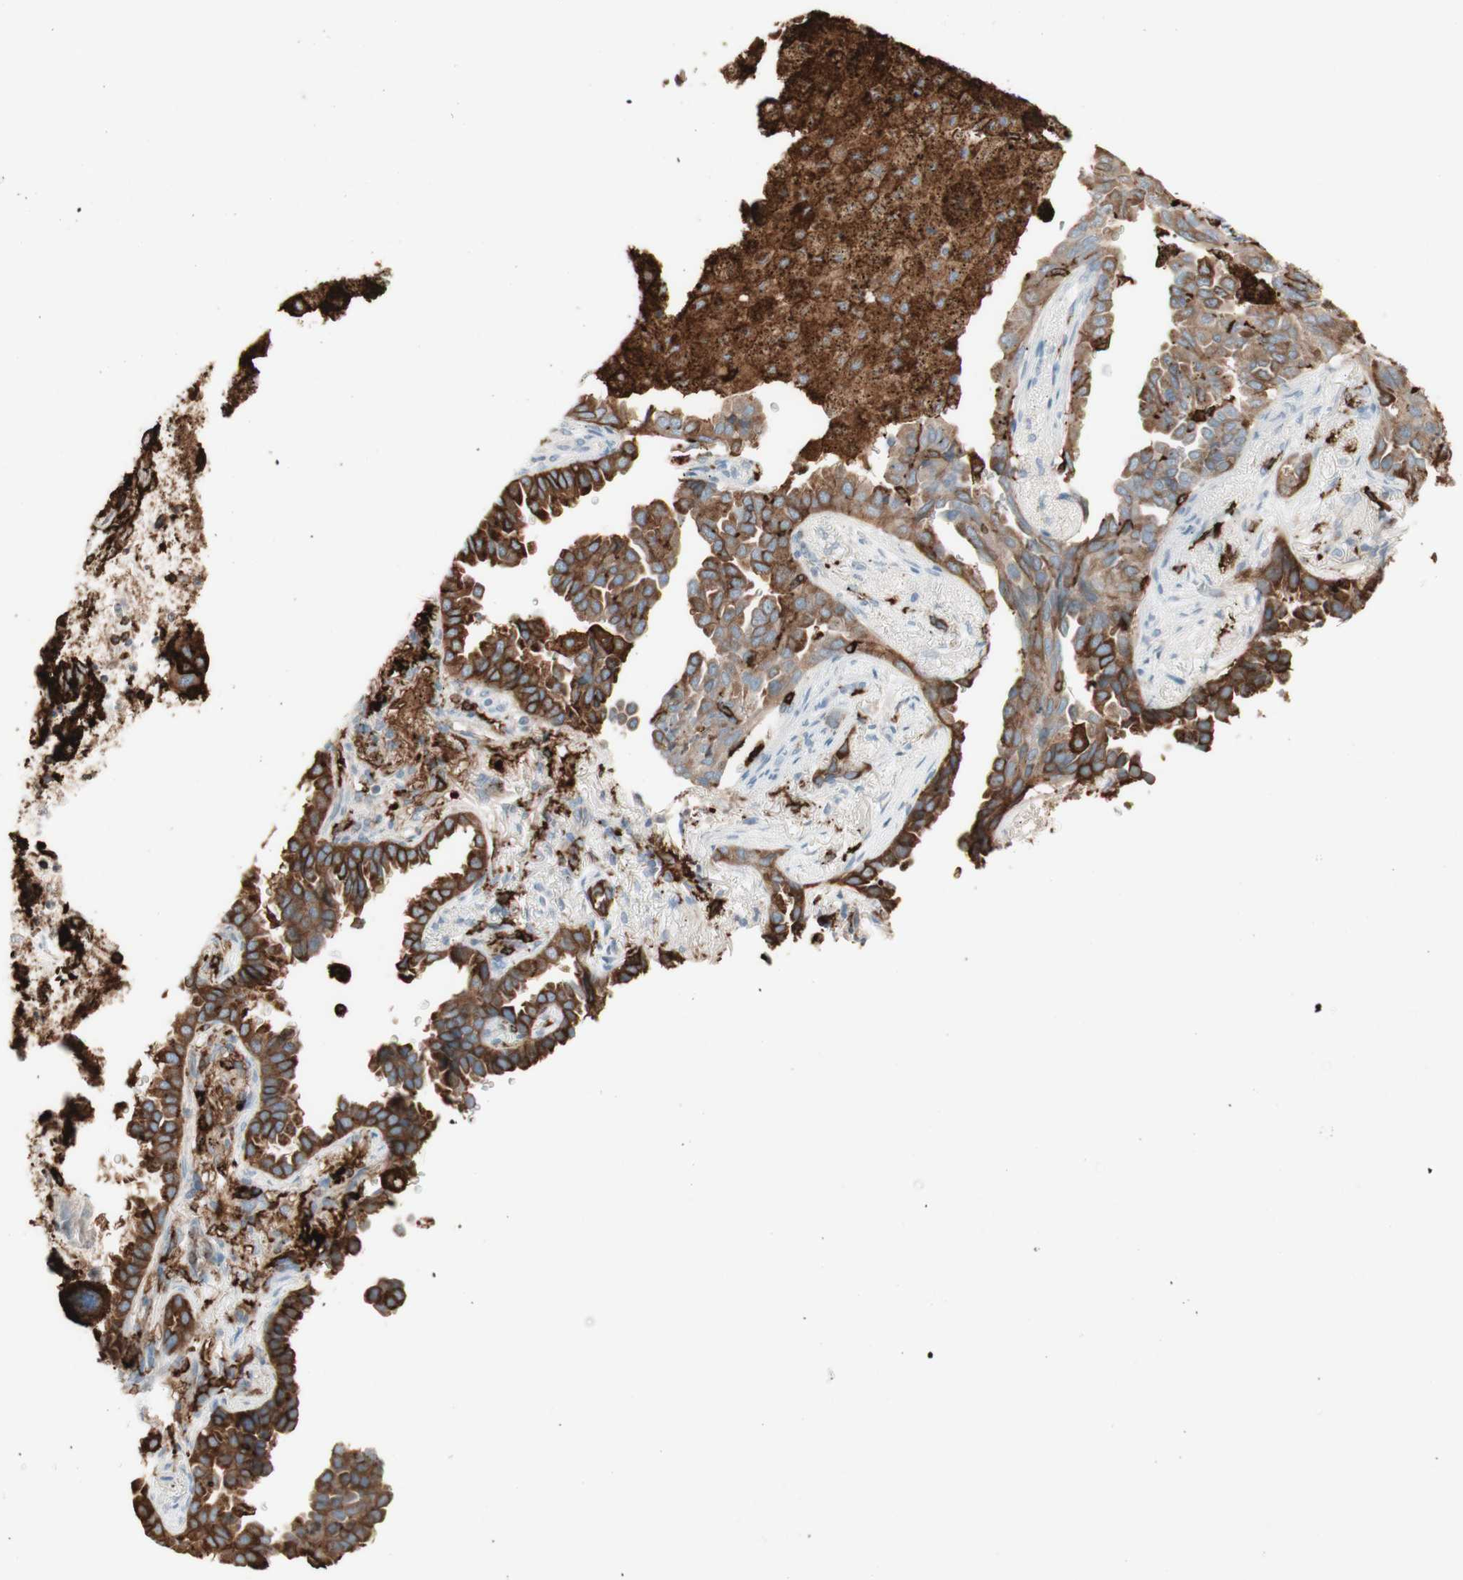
{"staining": {"intensity": "strong", "quantity": ">75%", "location": "cytoplasmic/membranous"}, "tissue": "lung cancer", "cell_type": "Tumor cells", "image_type": "cancer", "snomed": [{"axis": "morphology", "description": "Normal tissue, NOS"}, {"axis": "morphology", "description": "Adenocarcinoma, NOS"}, {"axis": "topography", "description": "Lung"}], "caption": "Lung cancer stained for a protein (brown) demonstrates strong cytoplasmic/membranous positive expression in about >75% of tumor cells.", "gene": "HLA-DPB1", "patient": {"sex": "male", "age": 59}}